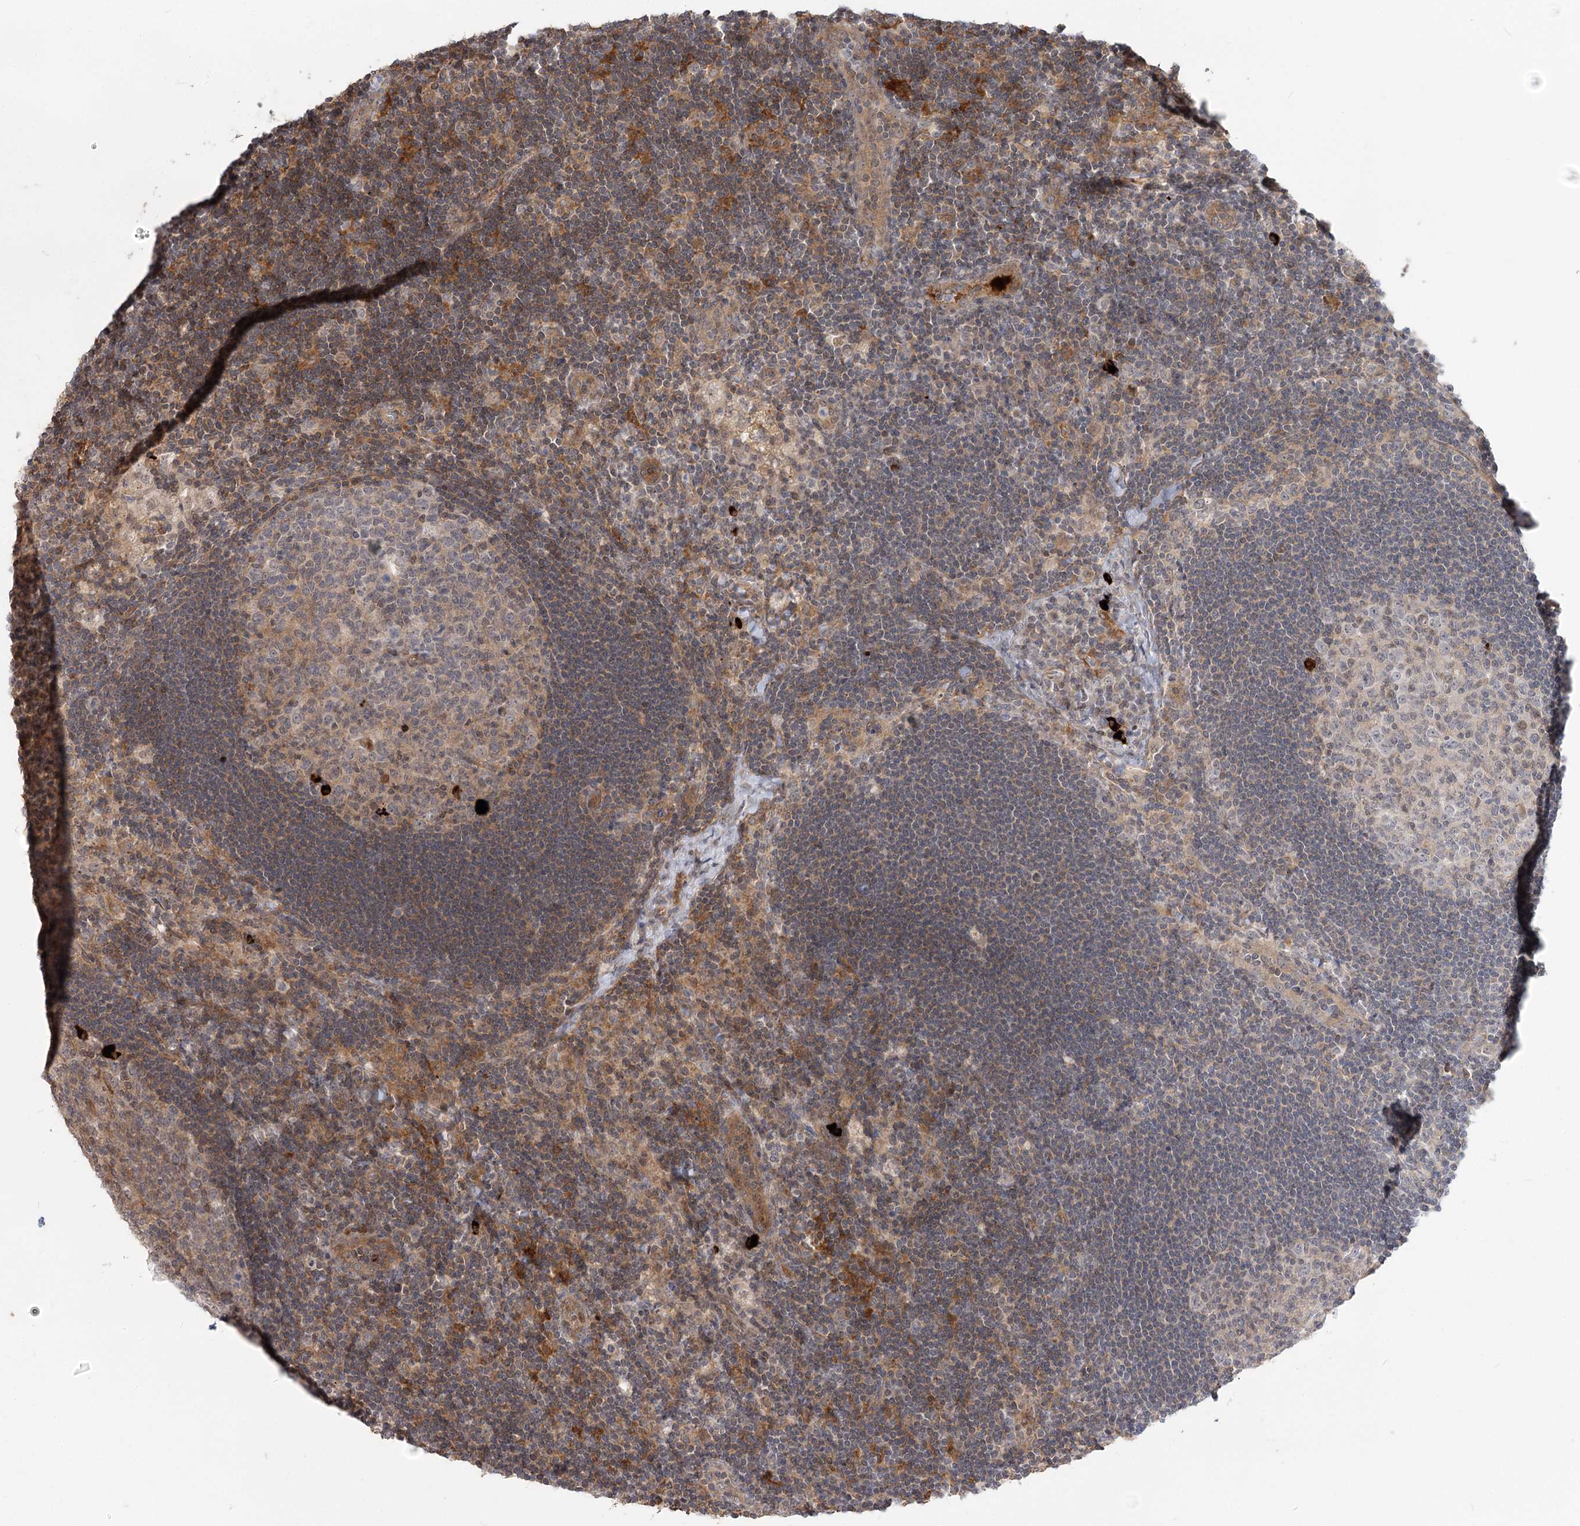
{"staining": {"intensity": "weak", "quantity": "25%-75%", "location": "cytoplasmic/membranous"}, "tissue": "lymph node", "cell_type": "Germinal center cells", "image_type": "normal", "snomed": [{"axis": "morphology", "description": "Normal tissue, NOS"}, {"axis": "topography", "description": "Lymph node"}], "caption": "Immunohistochemistry (IHC) (DAB (3,3'-diaminobenzidine)) staining of benign human lymph node reveals weak cytoplasmic/membranous protein staining in about 25%-75% of germinal center cells. The staining was performed using DAB, with brown indicating positive protein expression. Nuclei are stained blue with hematoxylin.", "gene": "GUCY2C", "patient": {"sex": "male", "age": 24}}